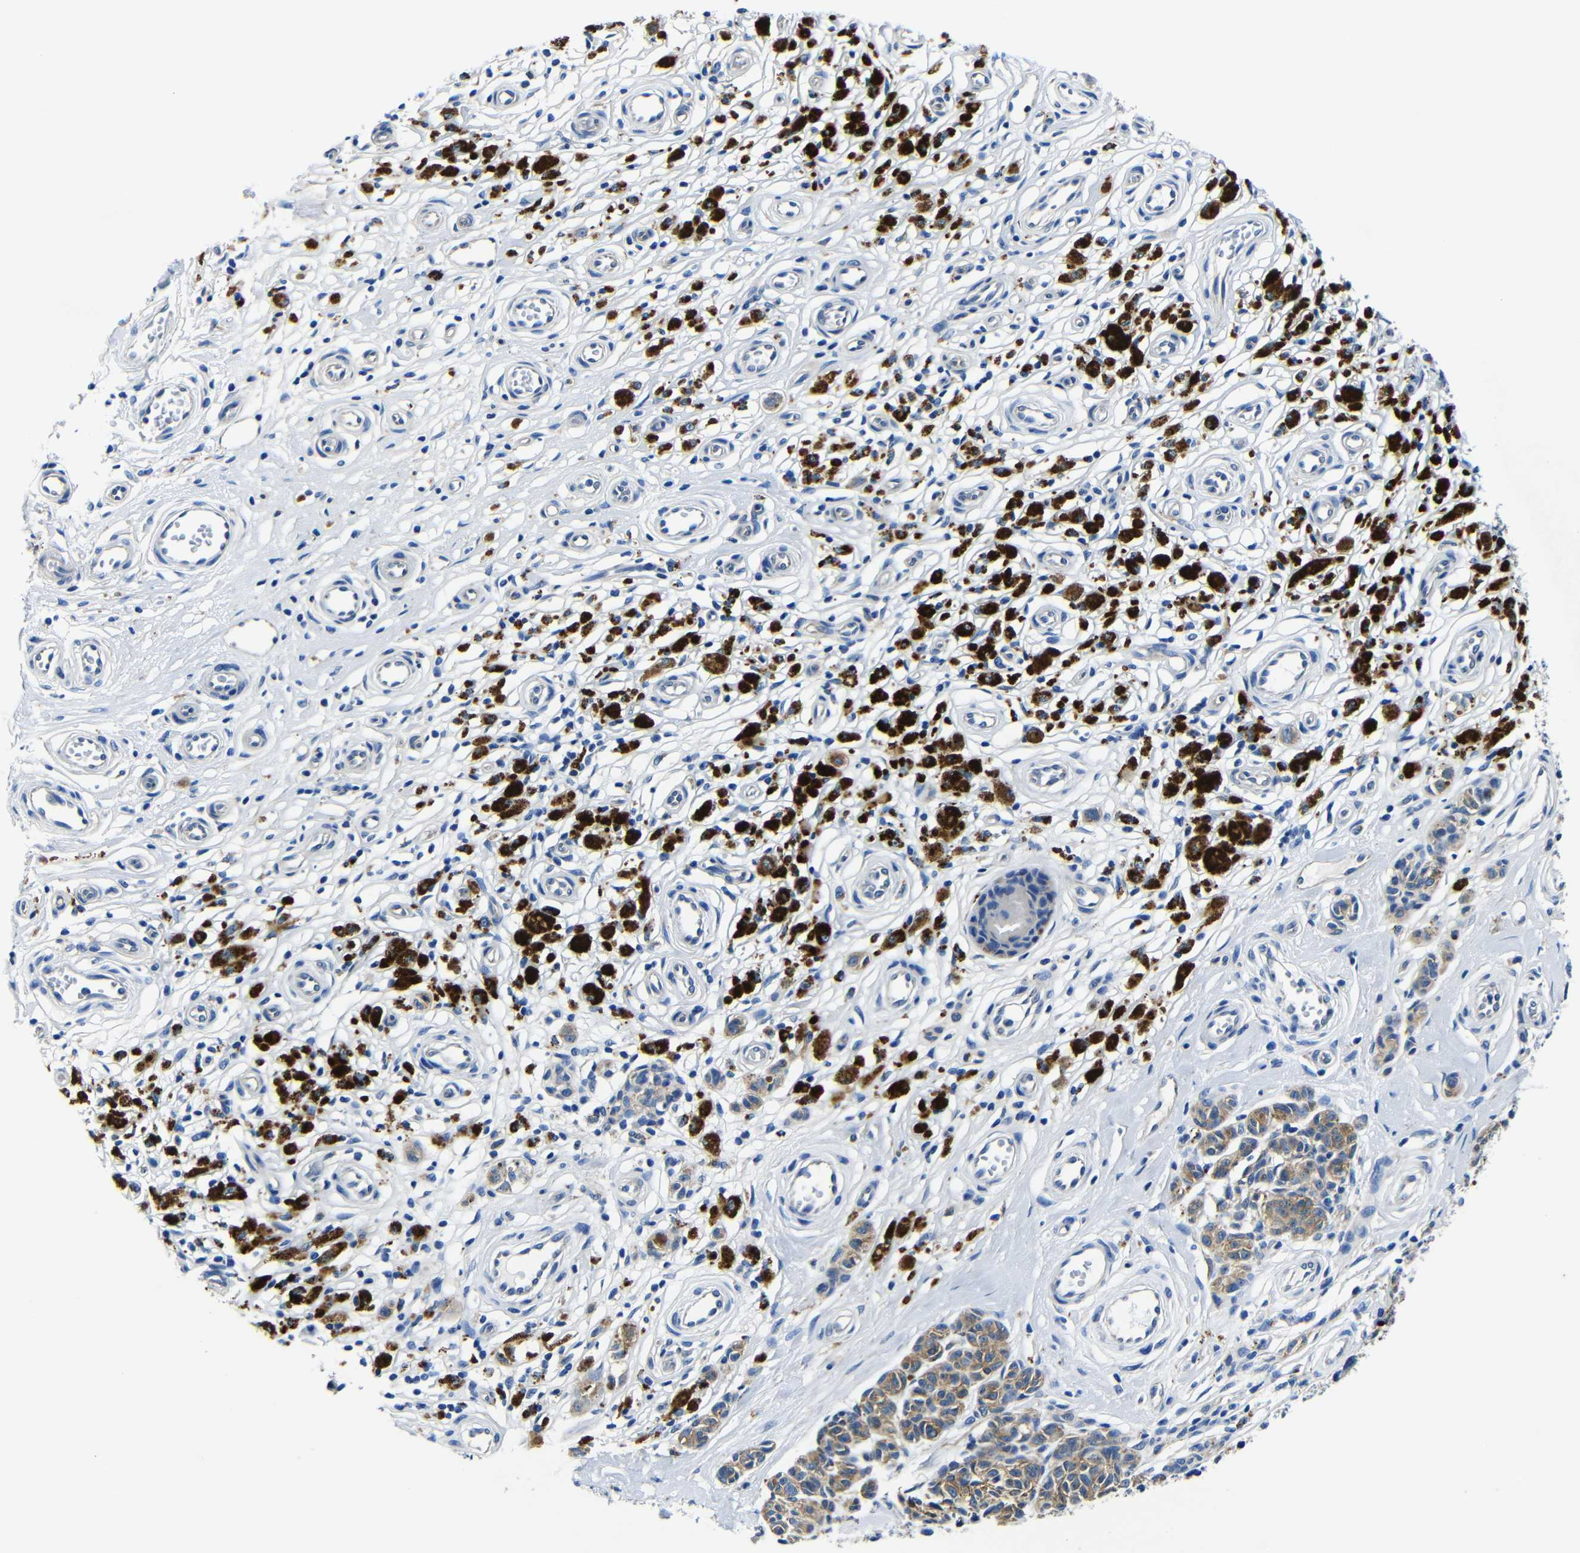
{"staining": {"intensity": "weak", "quantity": "25%-75%", "location": "cytoplasmic/membranous"}, "tissue": "melanoma", "cell_type": "Tumor cells", "image_type": "cancer", "snomed": [{"axis": "morphology", "description": "Malignant melanoma, NOS"}, {"axis": "topography", "description": "Skin"}], "caption": "Malignant melanoma stained with DAB (3,3'-diaminobenzidine) immunohistochemistry (IHC) demonstrates low levels of weak cytoplasmic/membranous staining in approximately 25%-75% of tumor cells.", "gene": "GIMAP2", "patient": {"sex": "female", "age": 64}}